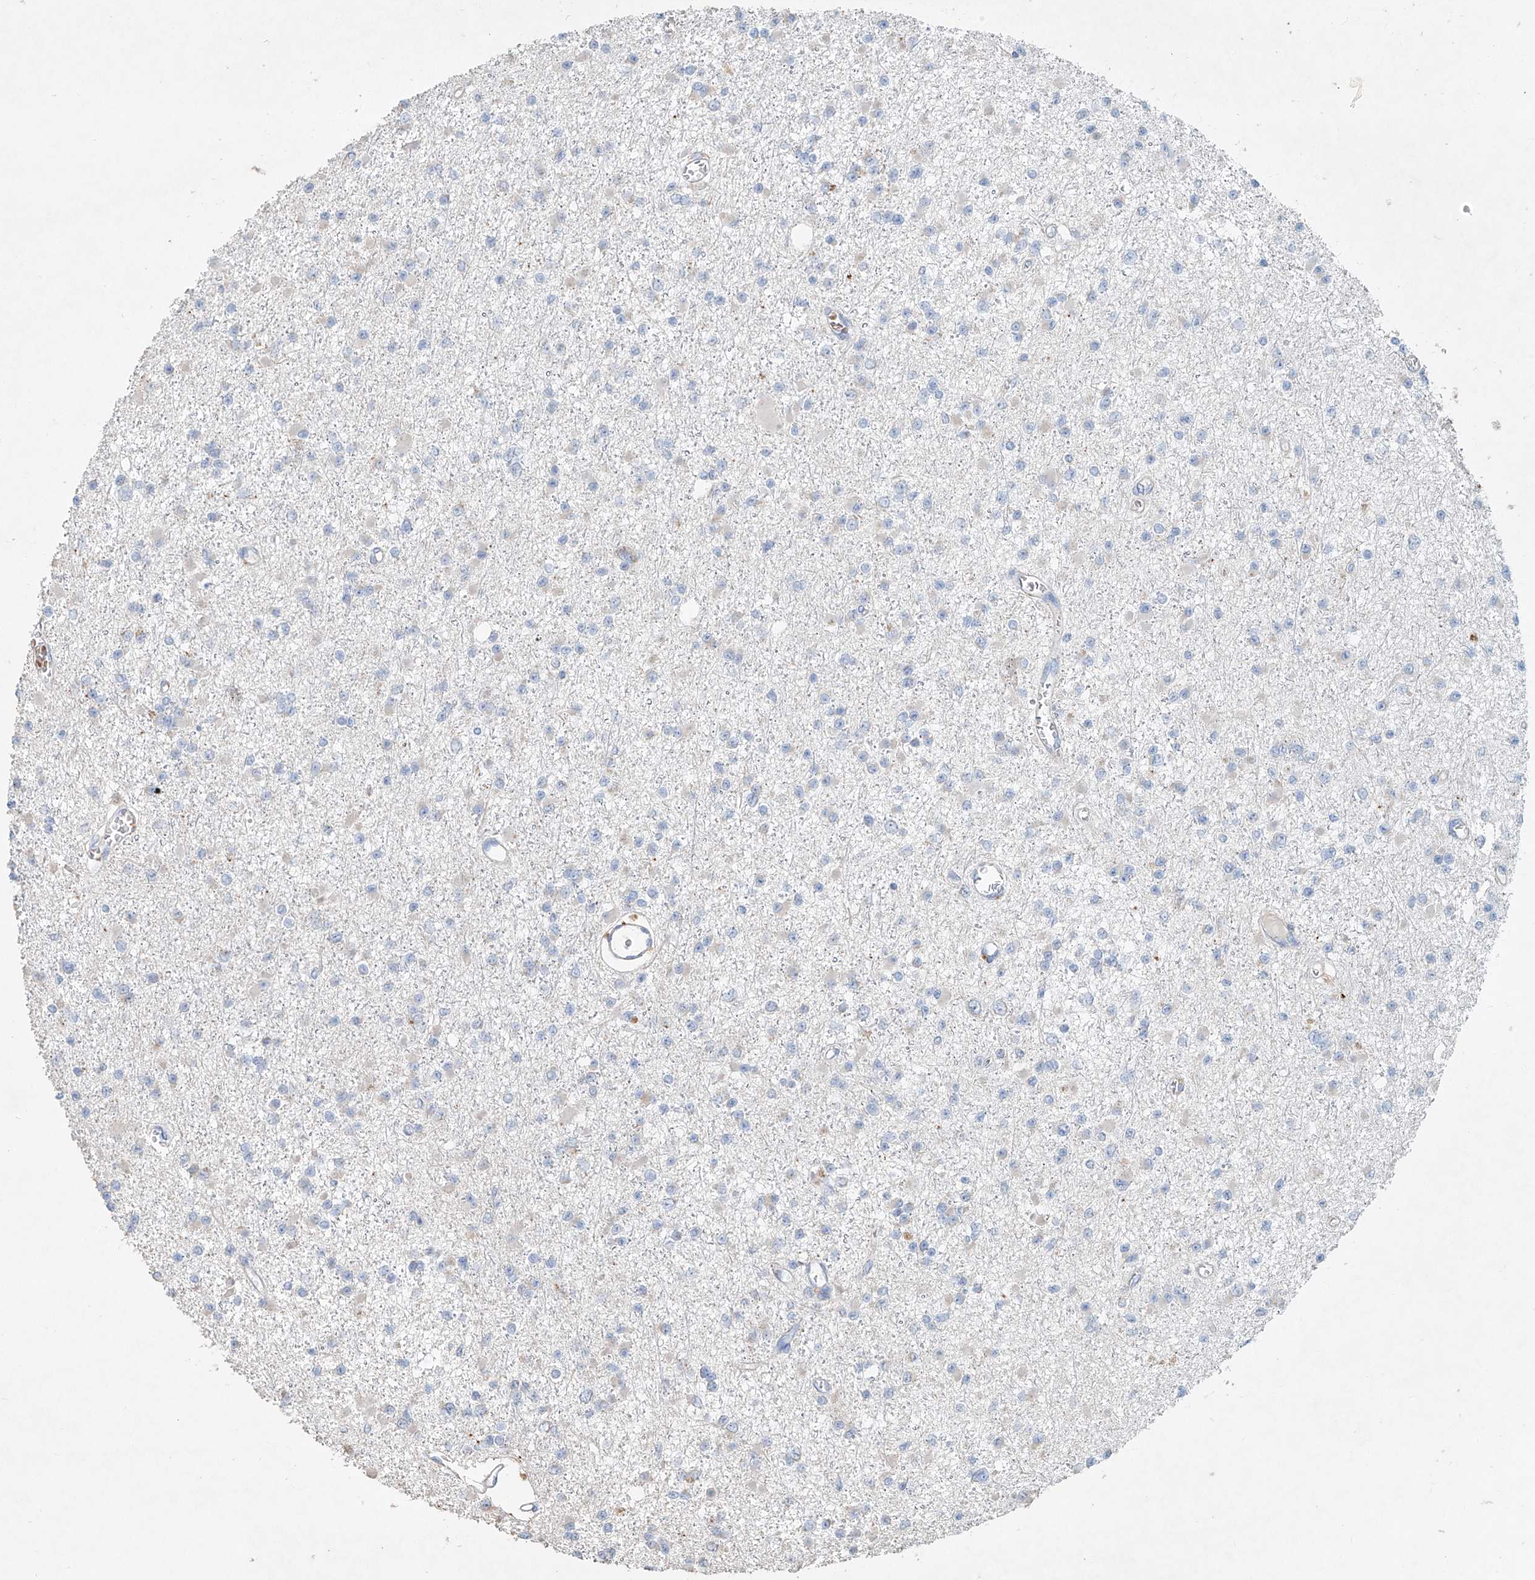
{"staining": {"intensity": "negative", "quantity": "none", "location": "none"}, "tissue": "glioma", "cell_type": "Tumor cells", "image_type": "cancer", "snomed": [{"axis": "morphology", "description": "Glioma, malignant, Low grade"}, {"axis": "topography", "description": "Brain"}], "caption": "DAB (3,3'-diaminobenzidine) immunohistochemical staining of glioma exhibits no significant staining in tumor cells. Brightfield microscopy of IHC stained with DAB (brown) and hematoxylin (blue), captured at high magnification.", "gene": "TRIM47", "patient": {"sex": "female", "age": 22}}